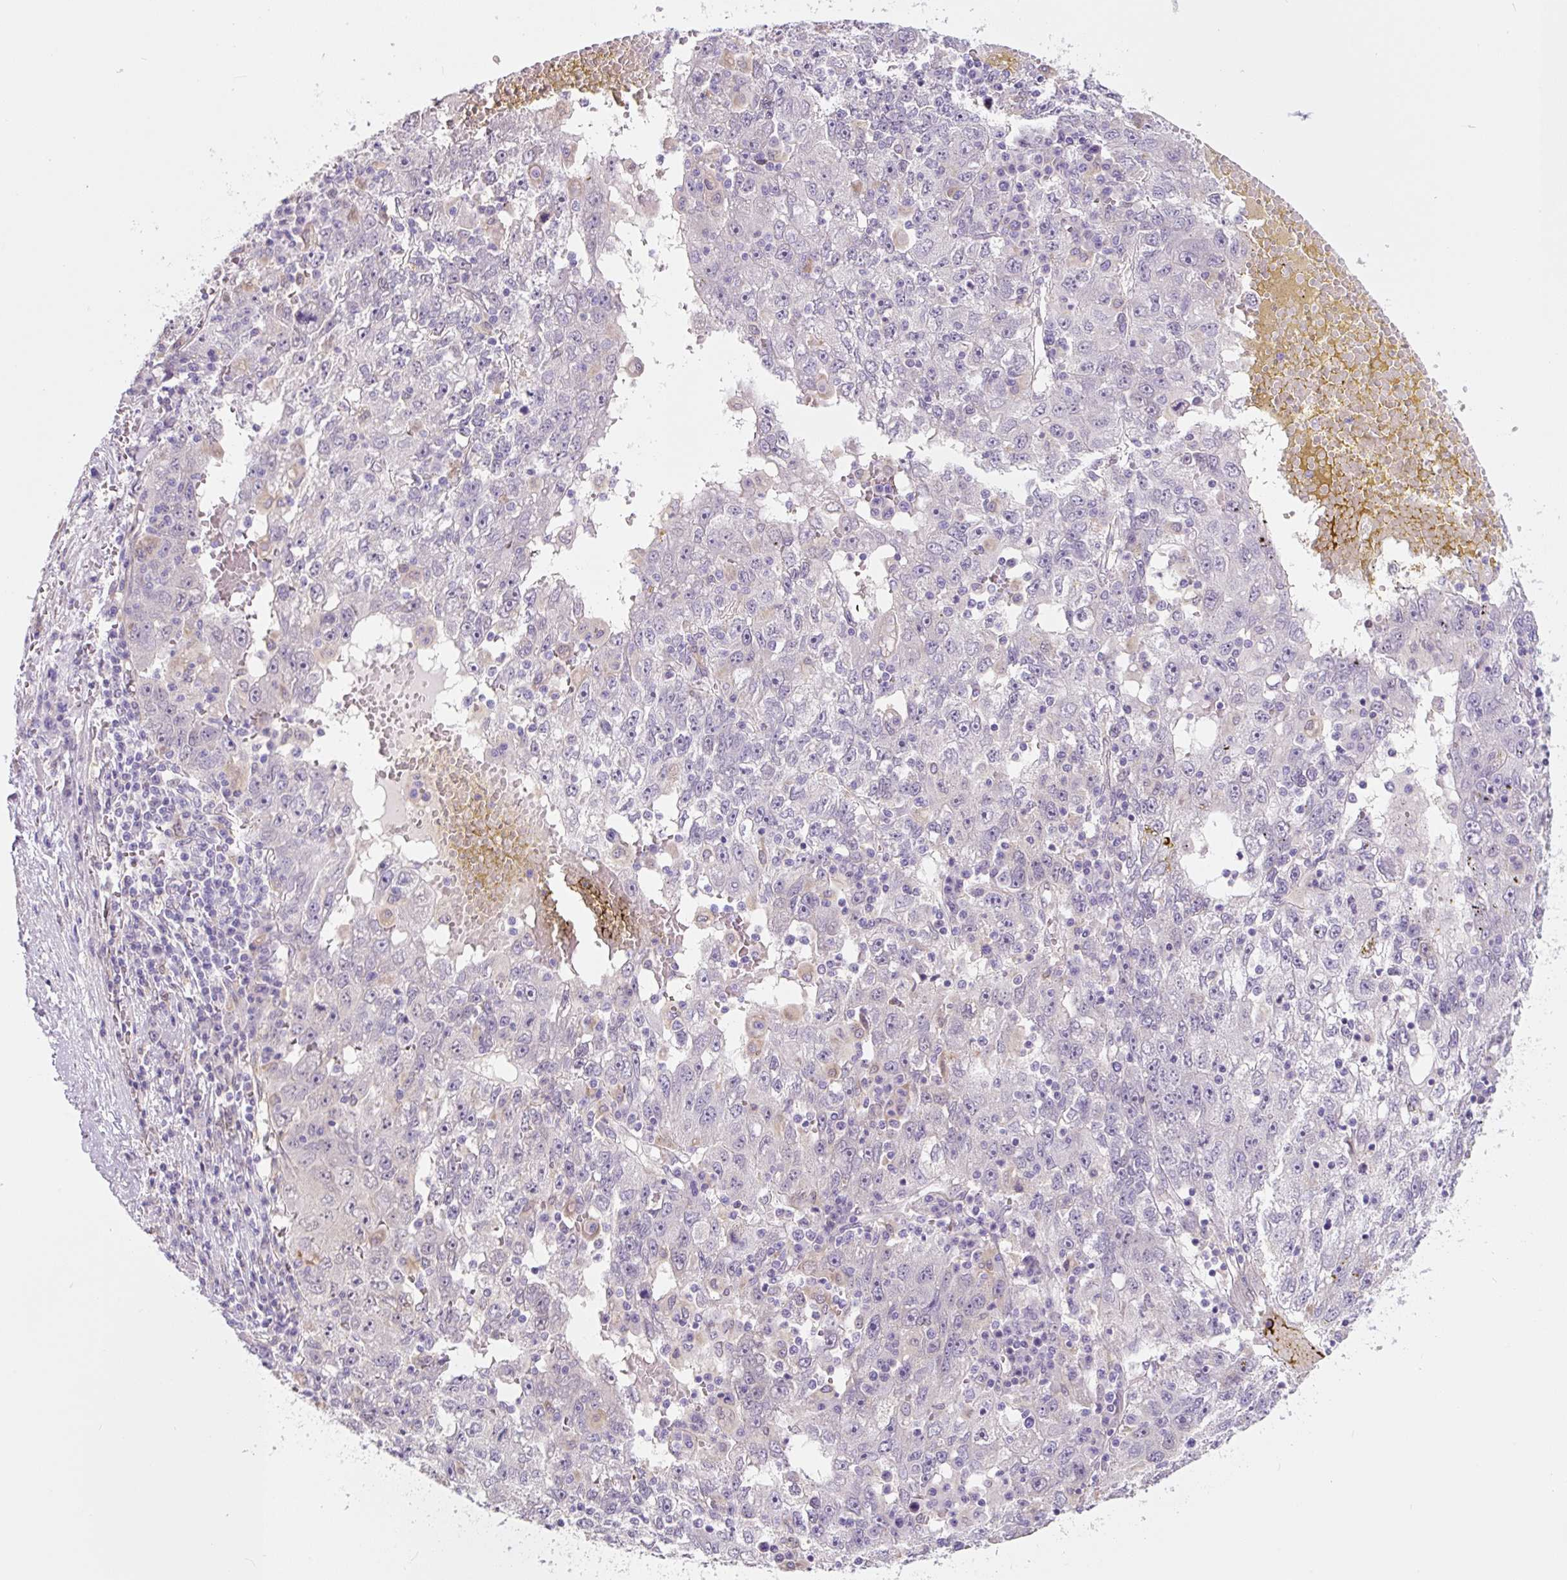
{"staining": {"intensity": "negative", "quantity": "none", "location": "none"}, "tissue": "liver cancer", "cell_type": "Tumor cells", "image_type": "cancer", "snomed": [{"axis": "morphology", "description": "Carcinoma, Hepatocellular, NOS"}, {"axis": "topography", "description": "Liver"}], "caption": "The immunohistochemistry (IHC) histopathology image has no significant positivity in tumor cells of hepatocellular carcinoma (liver) tissue. The staining was performed using DAB (3,3'-diaminobenzidine) to visualize the protein expression in brown, while the nuclei were stained in blue with hematoxylin (Magnification: 20x).", "gene": "ASRGL1", "patient": {"sex": "male", "age": 49}}